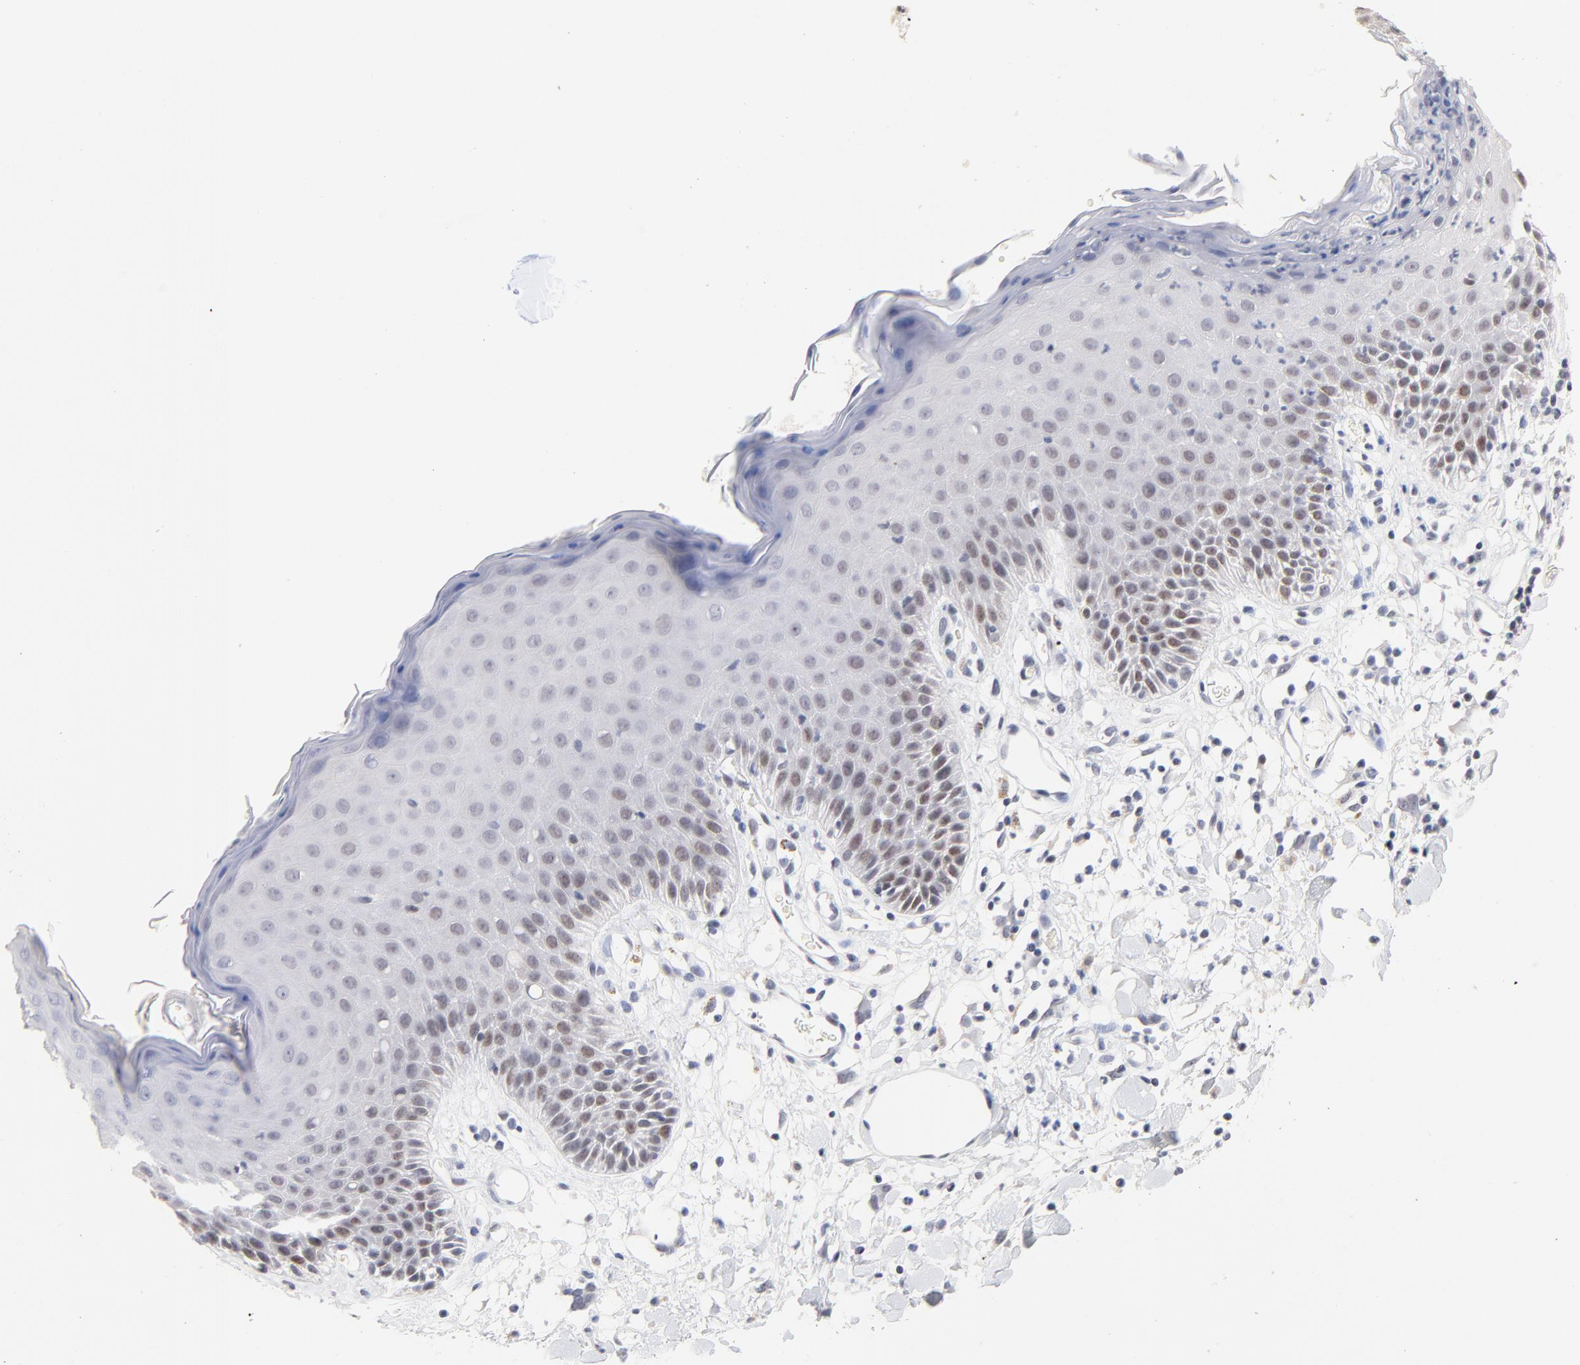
{"staining": {"intensity": "weak", "quantity": "<25%", "location": "nuclear"}, "tissue": "skin", "cell_type": "Epidermal cells", "image_type": "normal", "snomed": [{"axis": "morphology", "description": "Normal tissue, NOS"}, {"axis": "topography", "description": "Vulva"}, {"axis": "topography", "description": "Peripheral nerve tissue"}], "caption": "Epidermal cells show no significant expression in benign skin. (Immunohistochemistry, brightfield microscopy, high magnification).", "gene": "ORC2", "patient": {"sex": "female", "age": 68}}